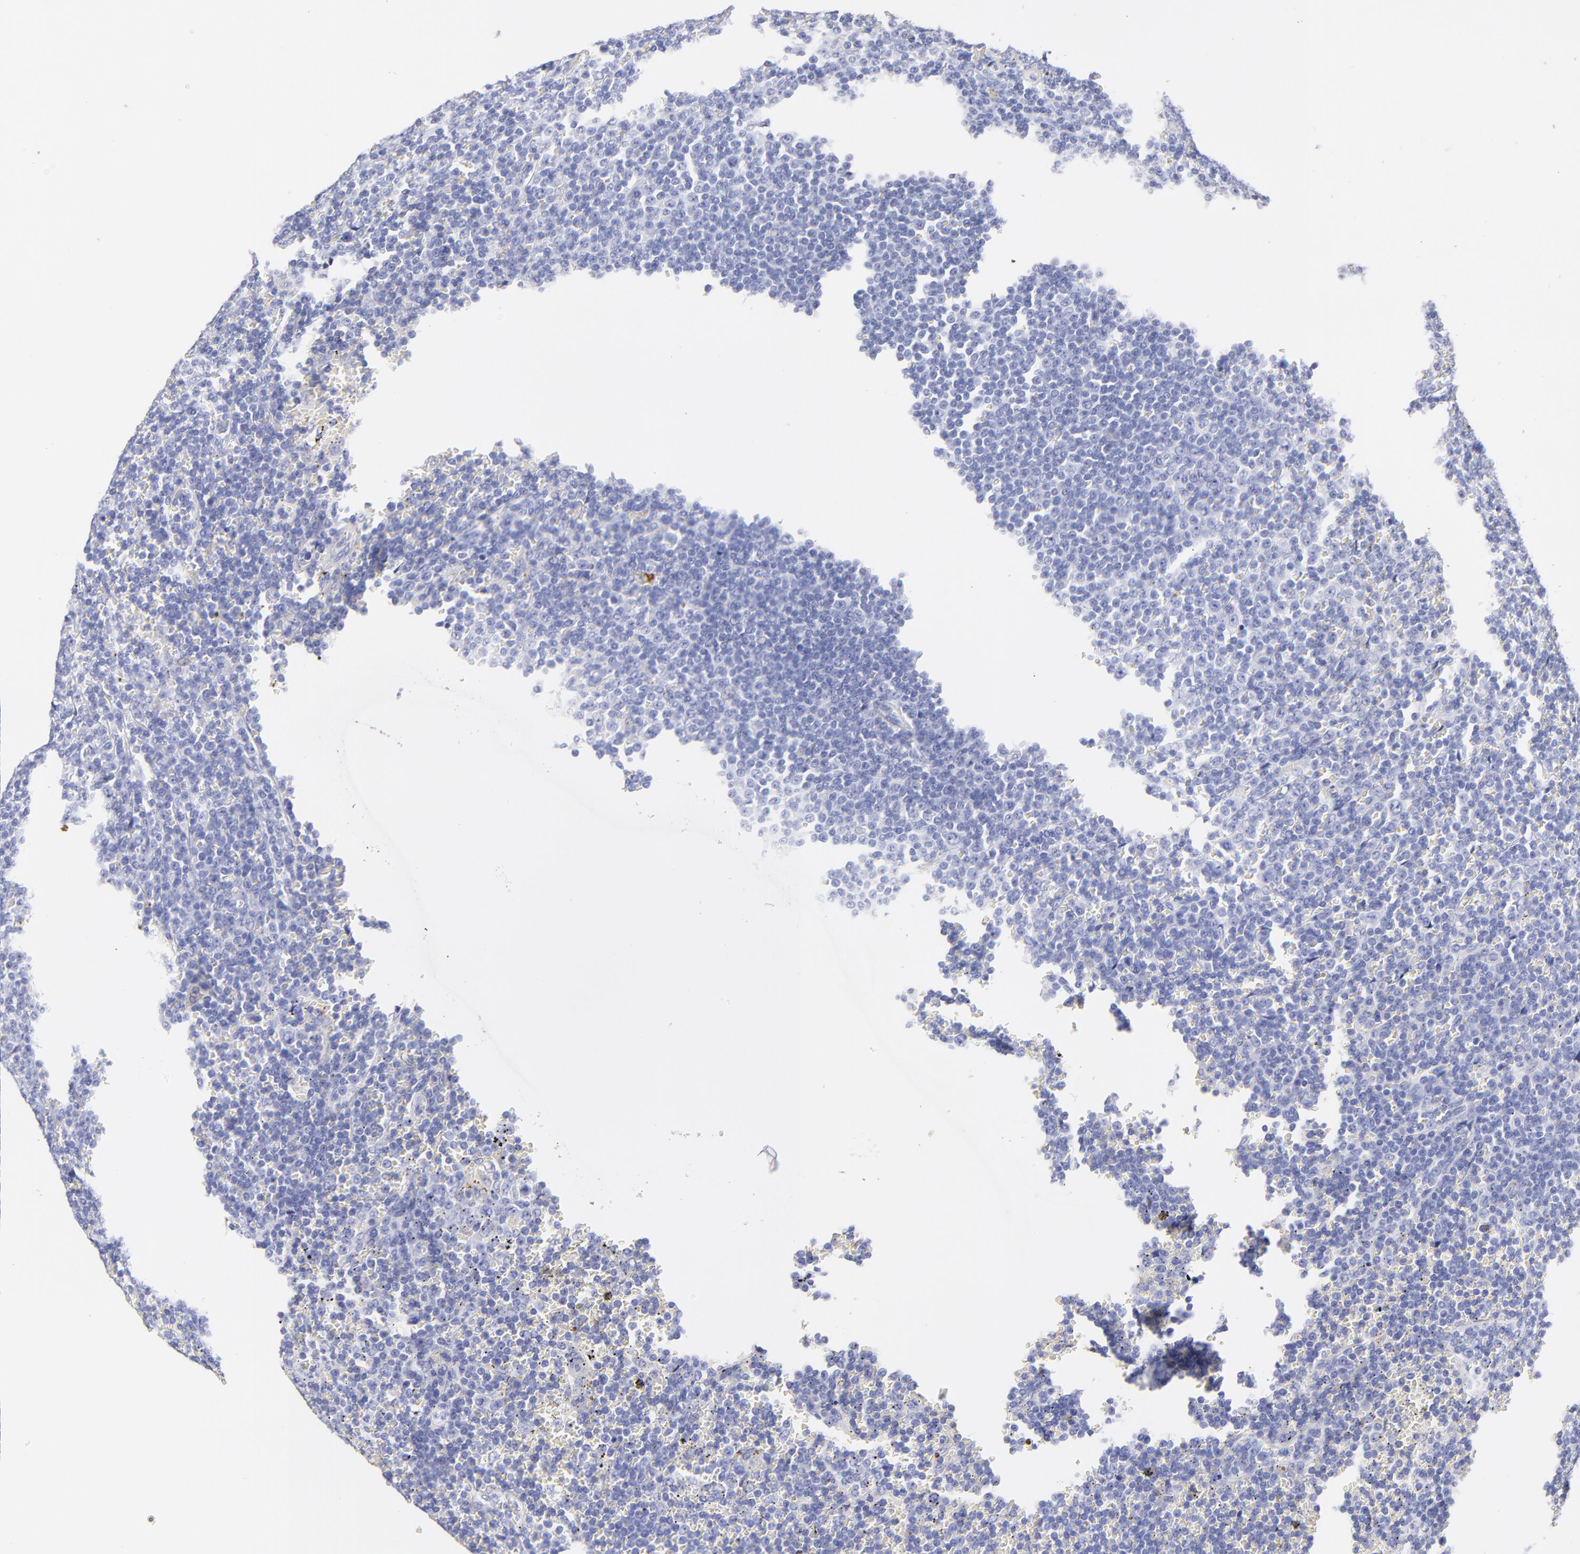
{"staining": {"intensity": "negative", "quantity": "none", "location": "none"}, "tissue": "lymphoma", "cell_type": "Tumor cells", "image_type": "cancer", "snomed": [{"axis": "morphology", "description": "Malignant lymphoma, non-Hodgkin's type, Low grade"}, {"axis": "topography", "description": "Spleen"}], "caption": "The image shows no significant staining in tumor cells of lymphoma.", "gene": "C1QTNF6", "patient": {"sex": "male", "age": 80}}